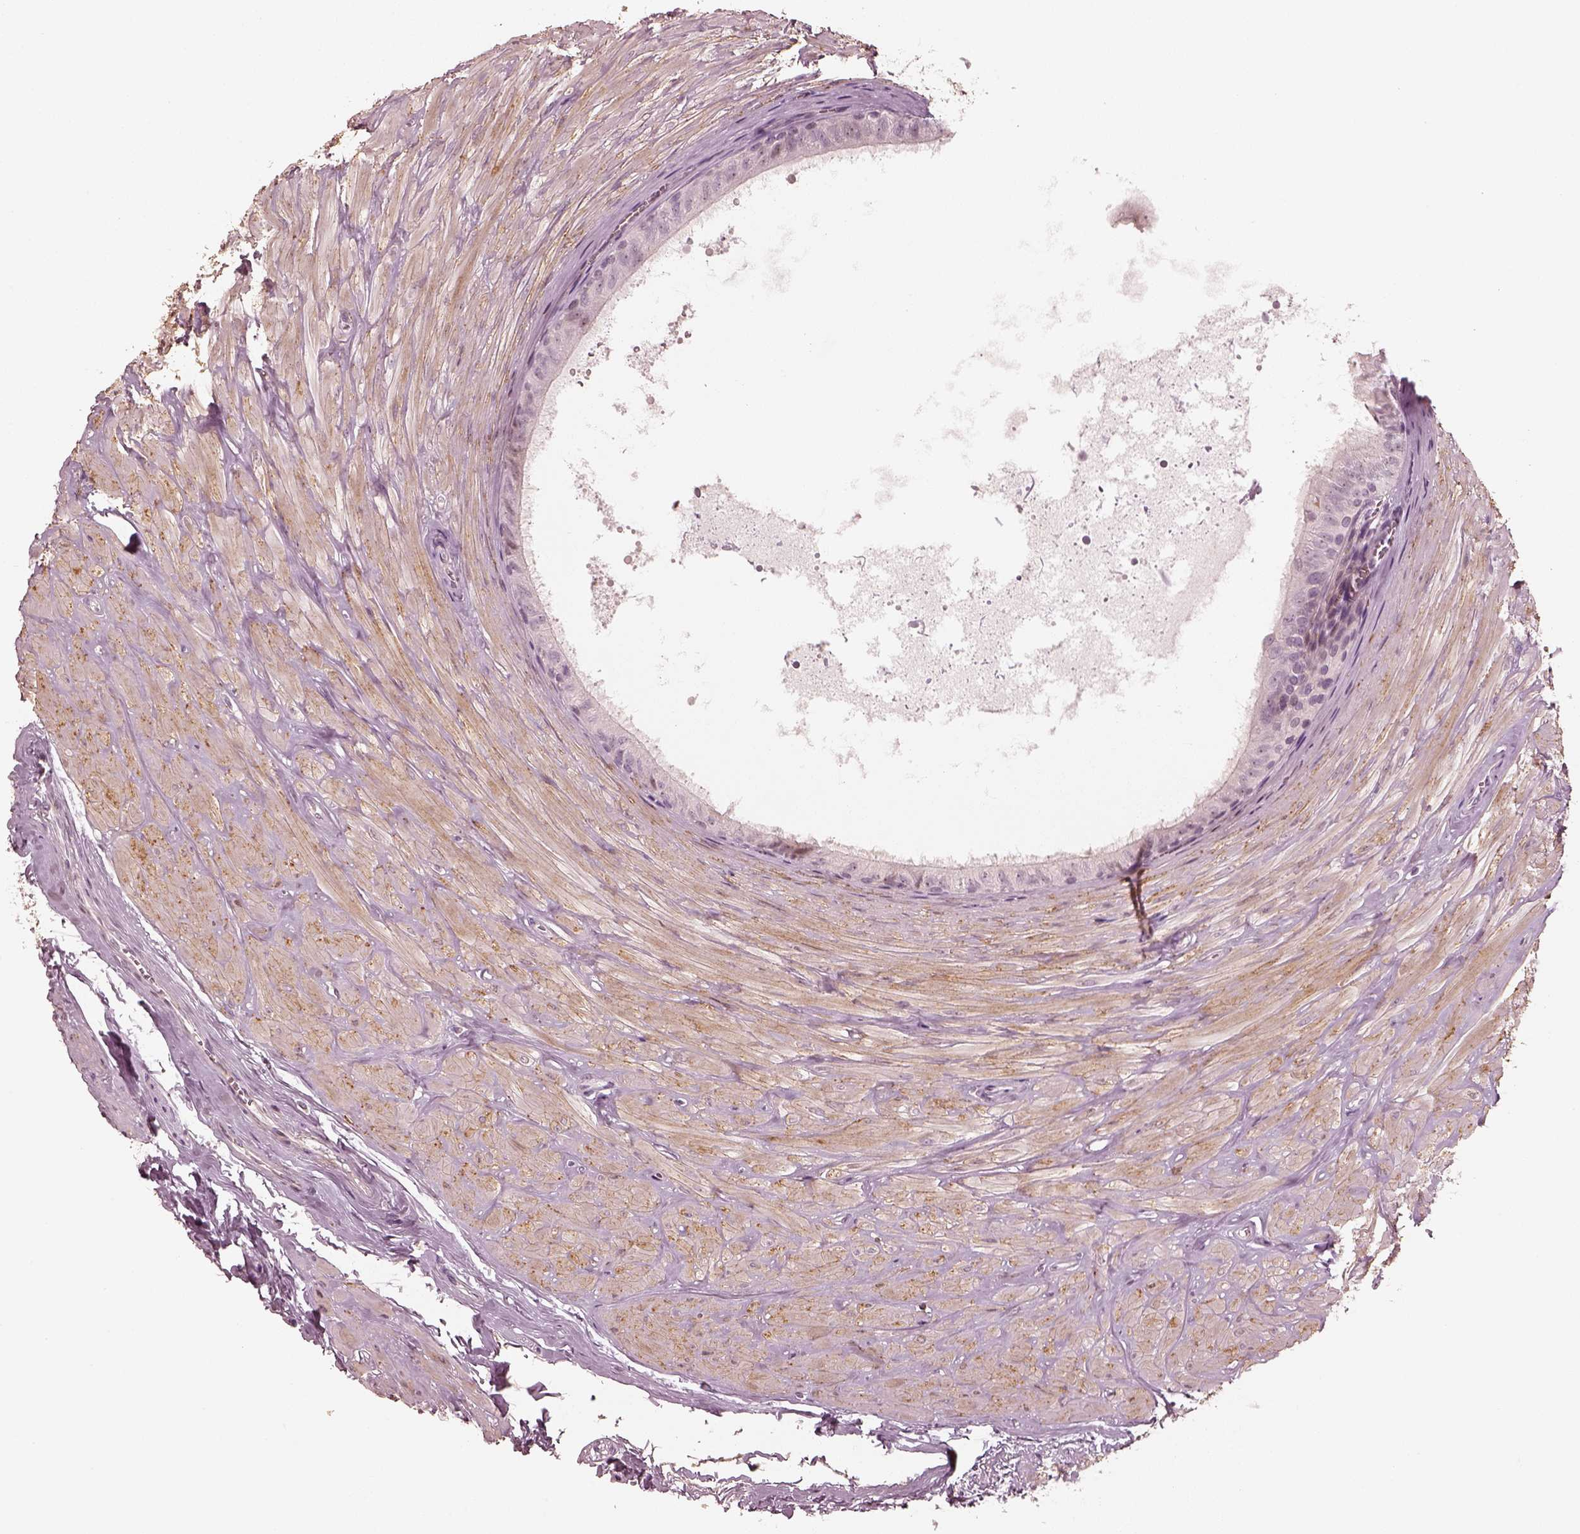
{"staining": {"intensity": "negative", "quantity": "none", "location": "none"}, "tissue": "epididymis", "cell_type": "Glandular cells", "image_type": "normal", "snomed": [{"axis": "morphology", "description": "Normal tissue, NOS"}, {"axis": "topography", "description": "Epididymis"}], "caption": "An IHC micrograph of benign epididymis is shown. There is no staining in glandular cells of epididymis. Brightfield microscopy of immunohistochemistry stained with DAB (3,3'-diaminobenzidine) (brown) and hematoxylin (blue), captured at high magnification.", "gene": "MADCAM1", "patient": {"sex": "male", "age": 37}}